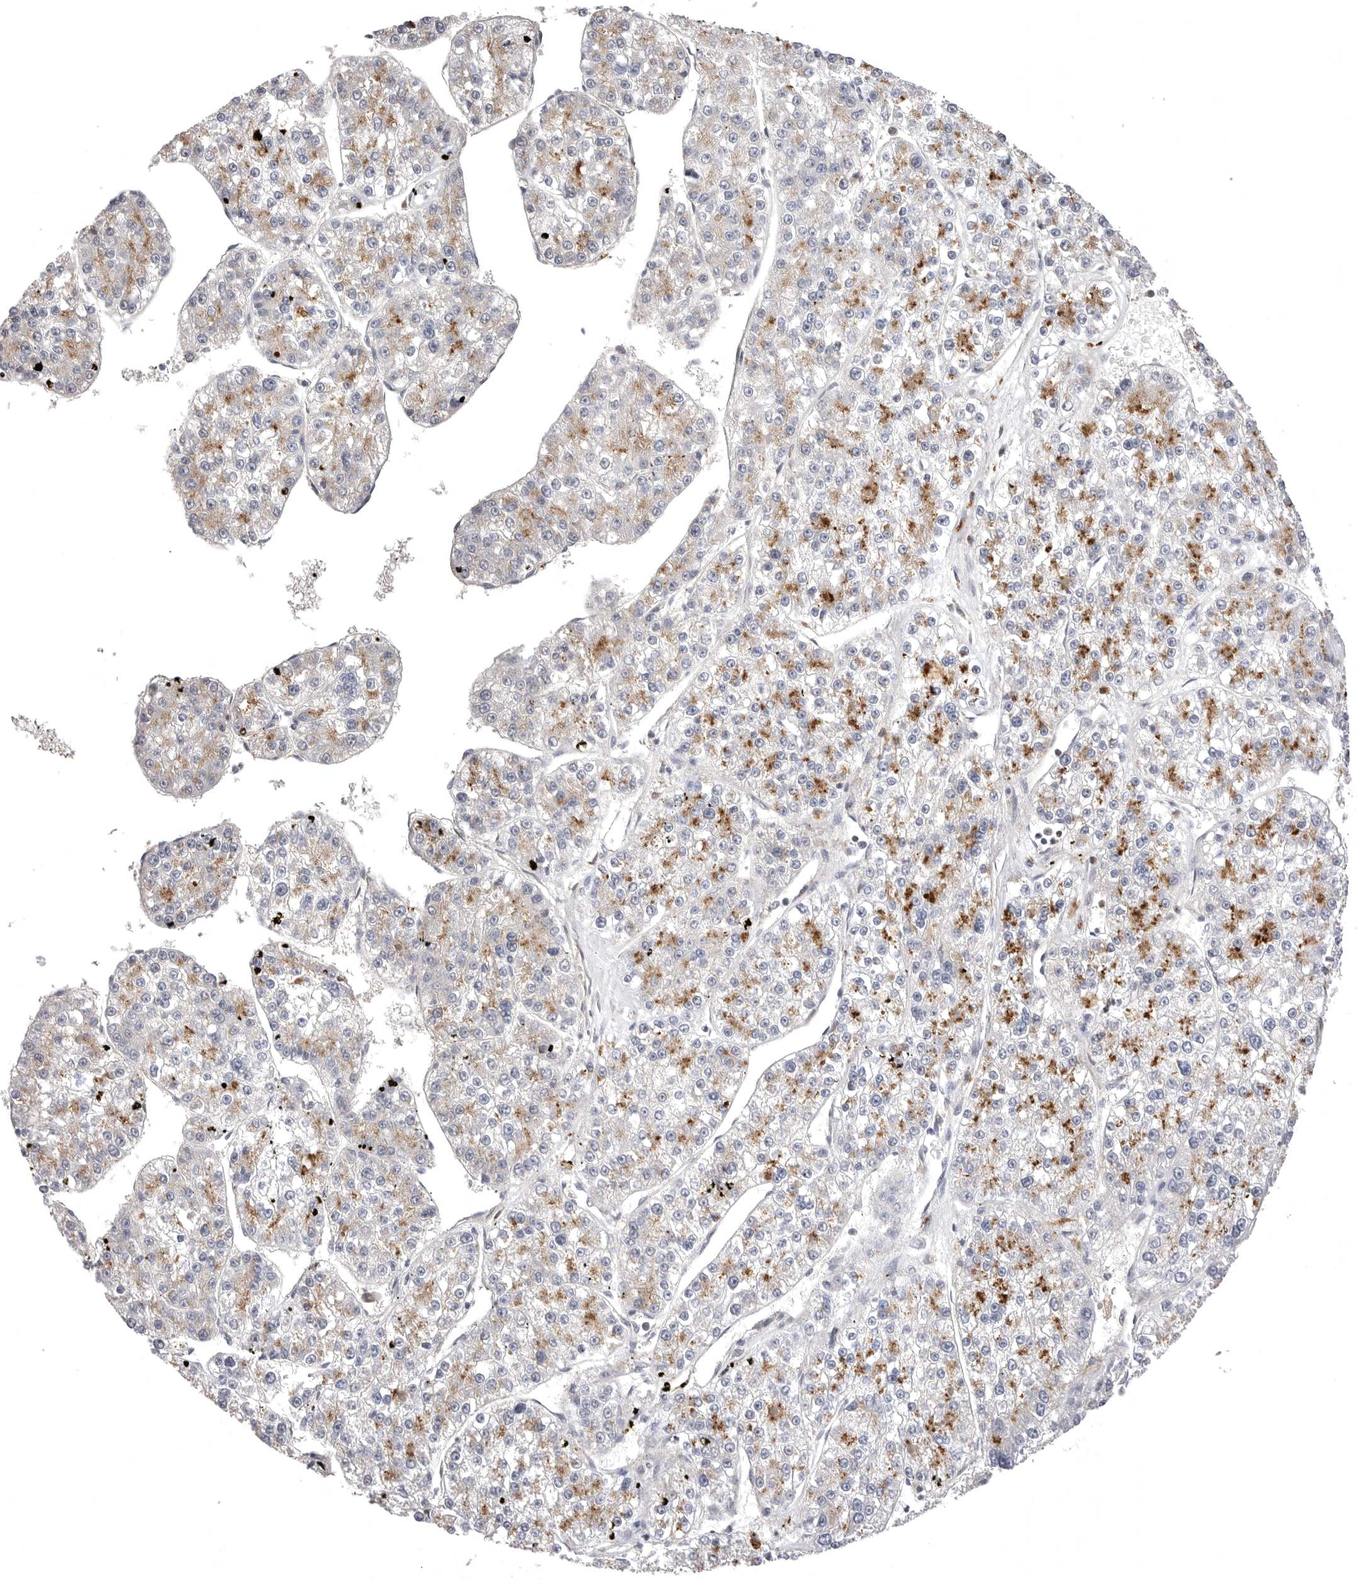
{"staining": {"intensity": "strong", "quantity": "25%-75%", "location": "cytoplasmic/membranous"}, "tissue": "liver cancer", "cell_type": "Tumor cells", "image_type": "cancer", "snomed": [{"axis": "morphology", "description": "Carcinoma, Hepatocellular, NOS"}, {"axis": "topography", "description": "Liver"}], "caption": "Brown immunohistochemical staining in human liver cancer (hepatocellular carcinoma) shows strong cytoplasmic/membranous positivity in approximately 25%-75% of tumor cells.", "gene": "PSPN", "patient": {"sex": "female", "age": 73}}